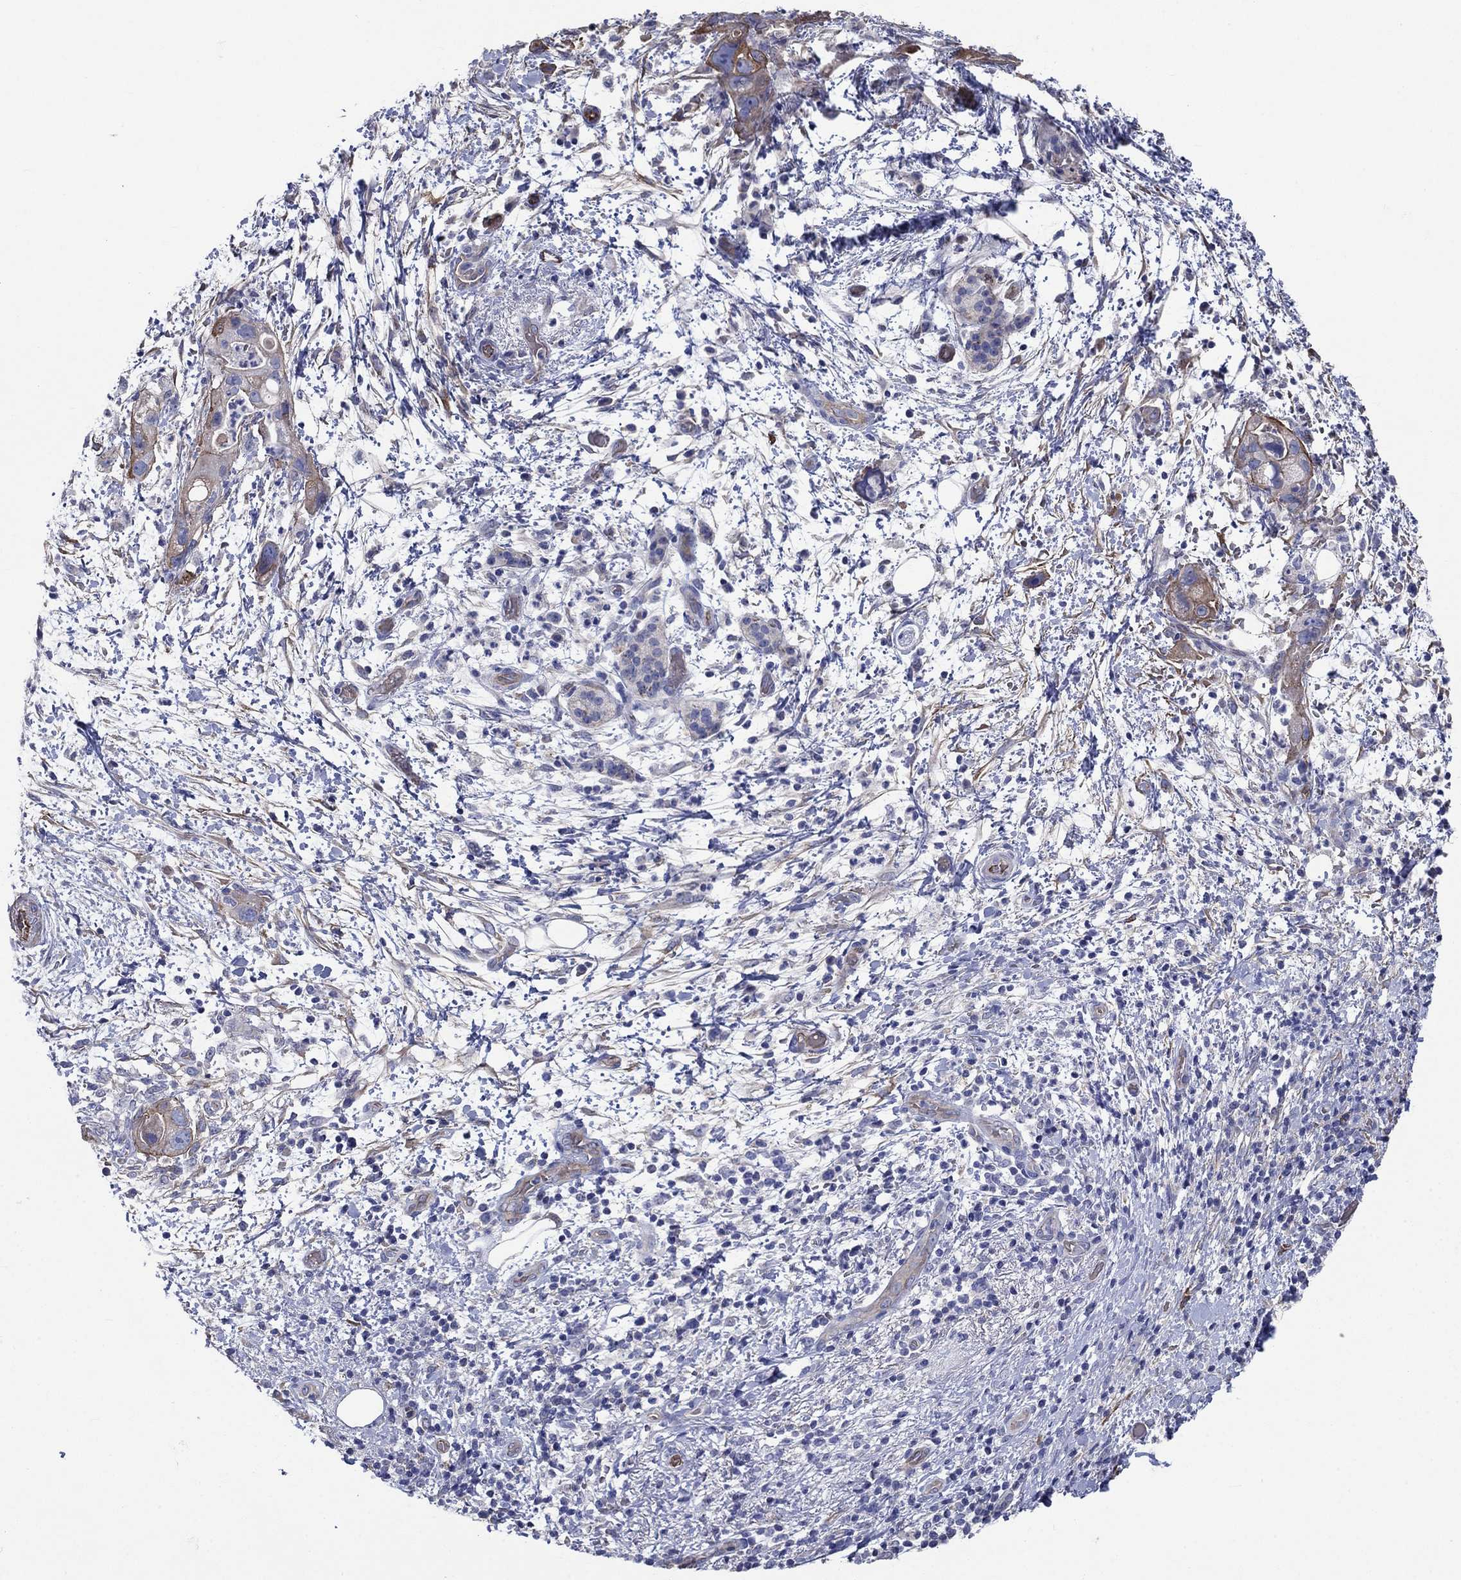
{"staining": {"intensity": "moderate", "quantity": "25%-75%", "location": "cytoplasmic/membranous"}, "tissue": "pancreatic cancer", "cell_type": "Tumor cells", "image_type": "cancer", "snomed": [{"axis": "morphology", "description": "Adenocarcinoma, NOS"}, {"axis": "topography", "description": "Pancreas"}], "caption": "Pancreatic cancer stained with a brown dye exhibits moderate cytoplasmic/membranous positive staining in approximately 25%-75% of tumor cells.", "gene": "FLNC", "patient": {"sex": "female", "age": 72}}